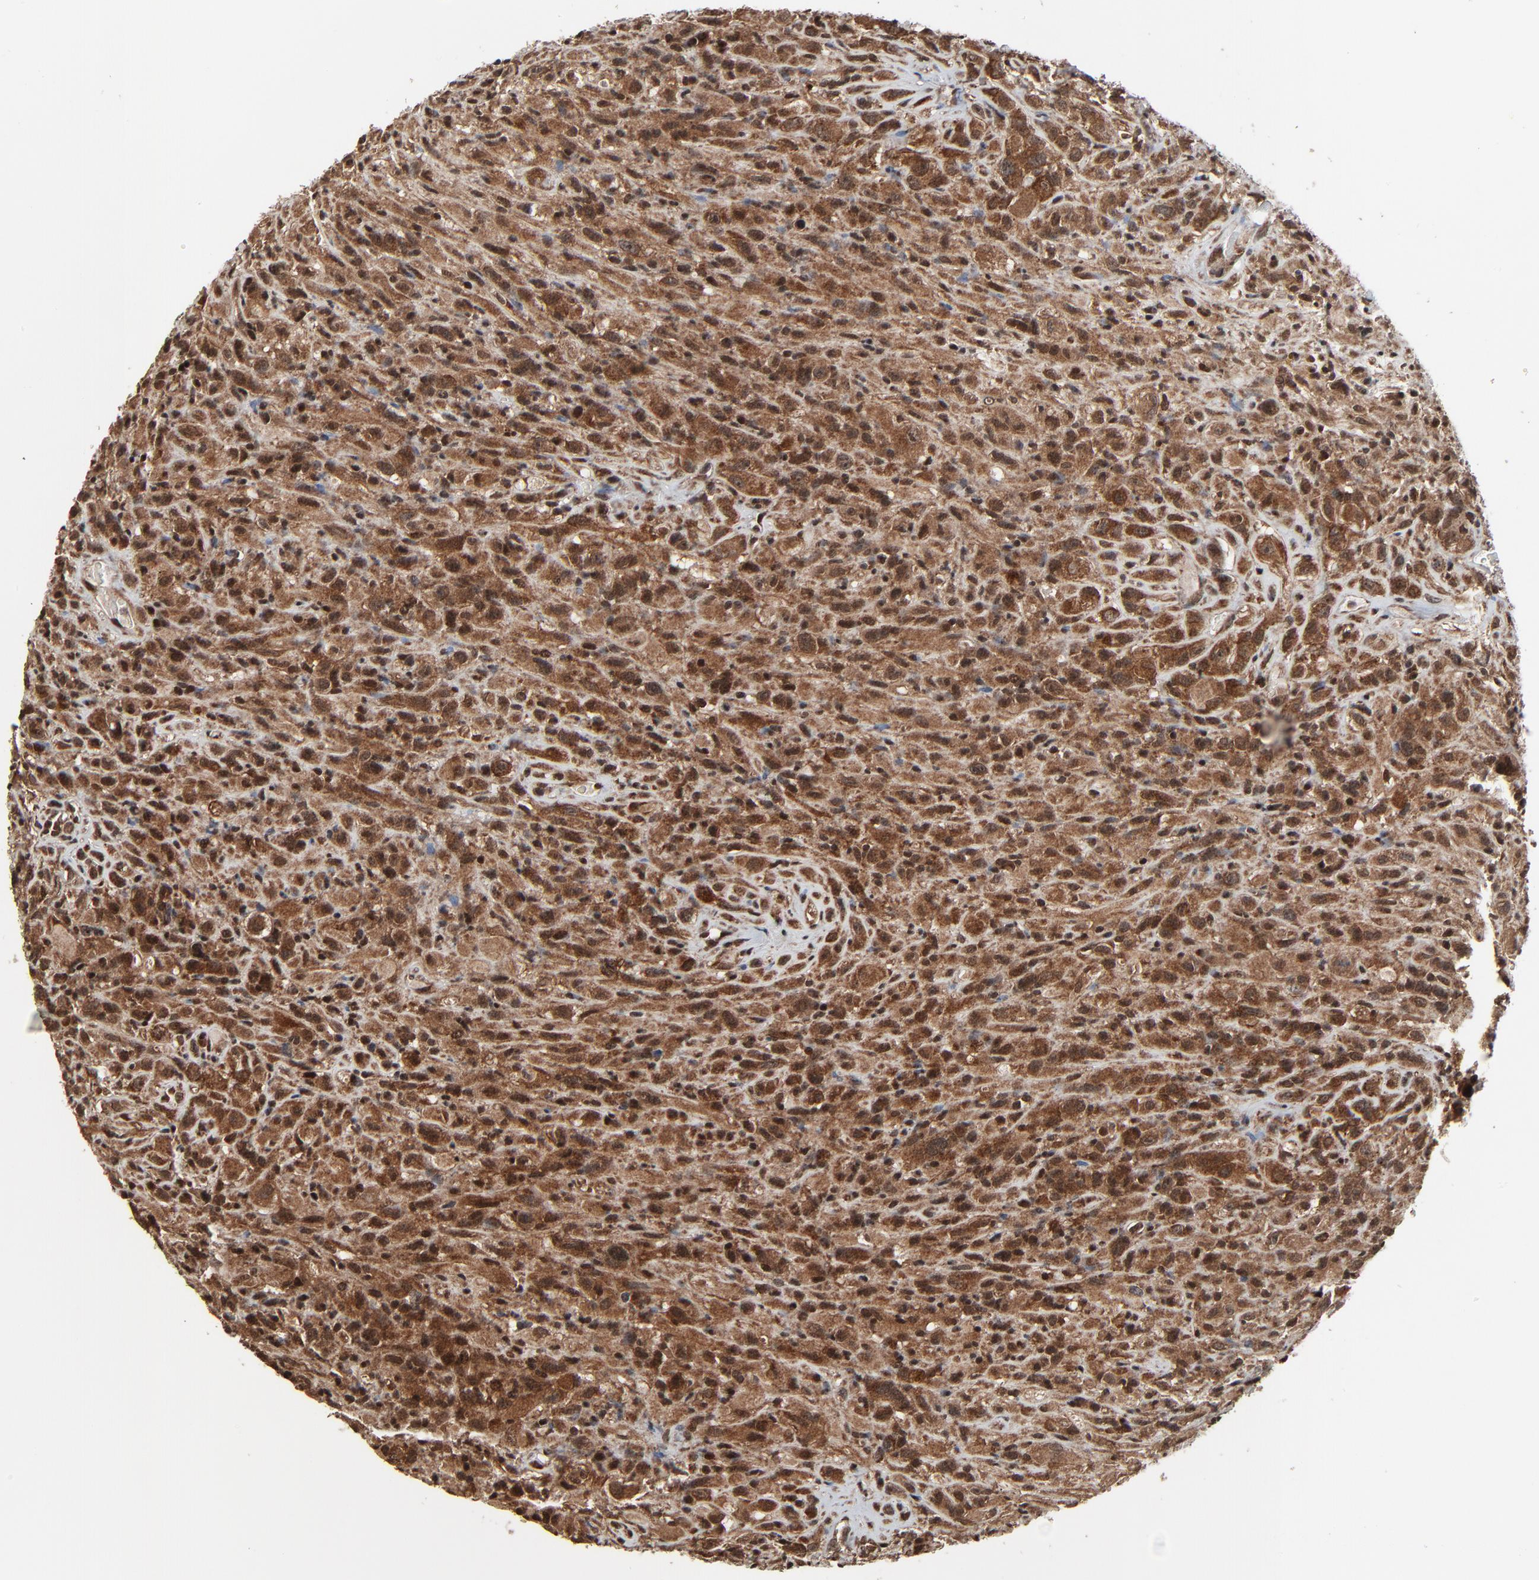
{"staining": {"intensity": "strong", "quantity": ">75%", "location": "cytoplasmic/membranous,nuclear"}, "tissue": "glioma", "cell_type": "Tumor cells", "image_type": "cancer", "snomed": [{"axis": "morphology", "description": "Glioma, malignant, High grade"}, {"axis": "topography", "description": "Brain"}], "caption": "Human malignant high-grade glioma stained with a brown dye demonstrates strong cytoplasmic/membranous and nuclear positive staining in about >75% of tumor cells.", "gene": "RHOJ", "patient": {"sex": "male", "age": 48}}